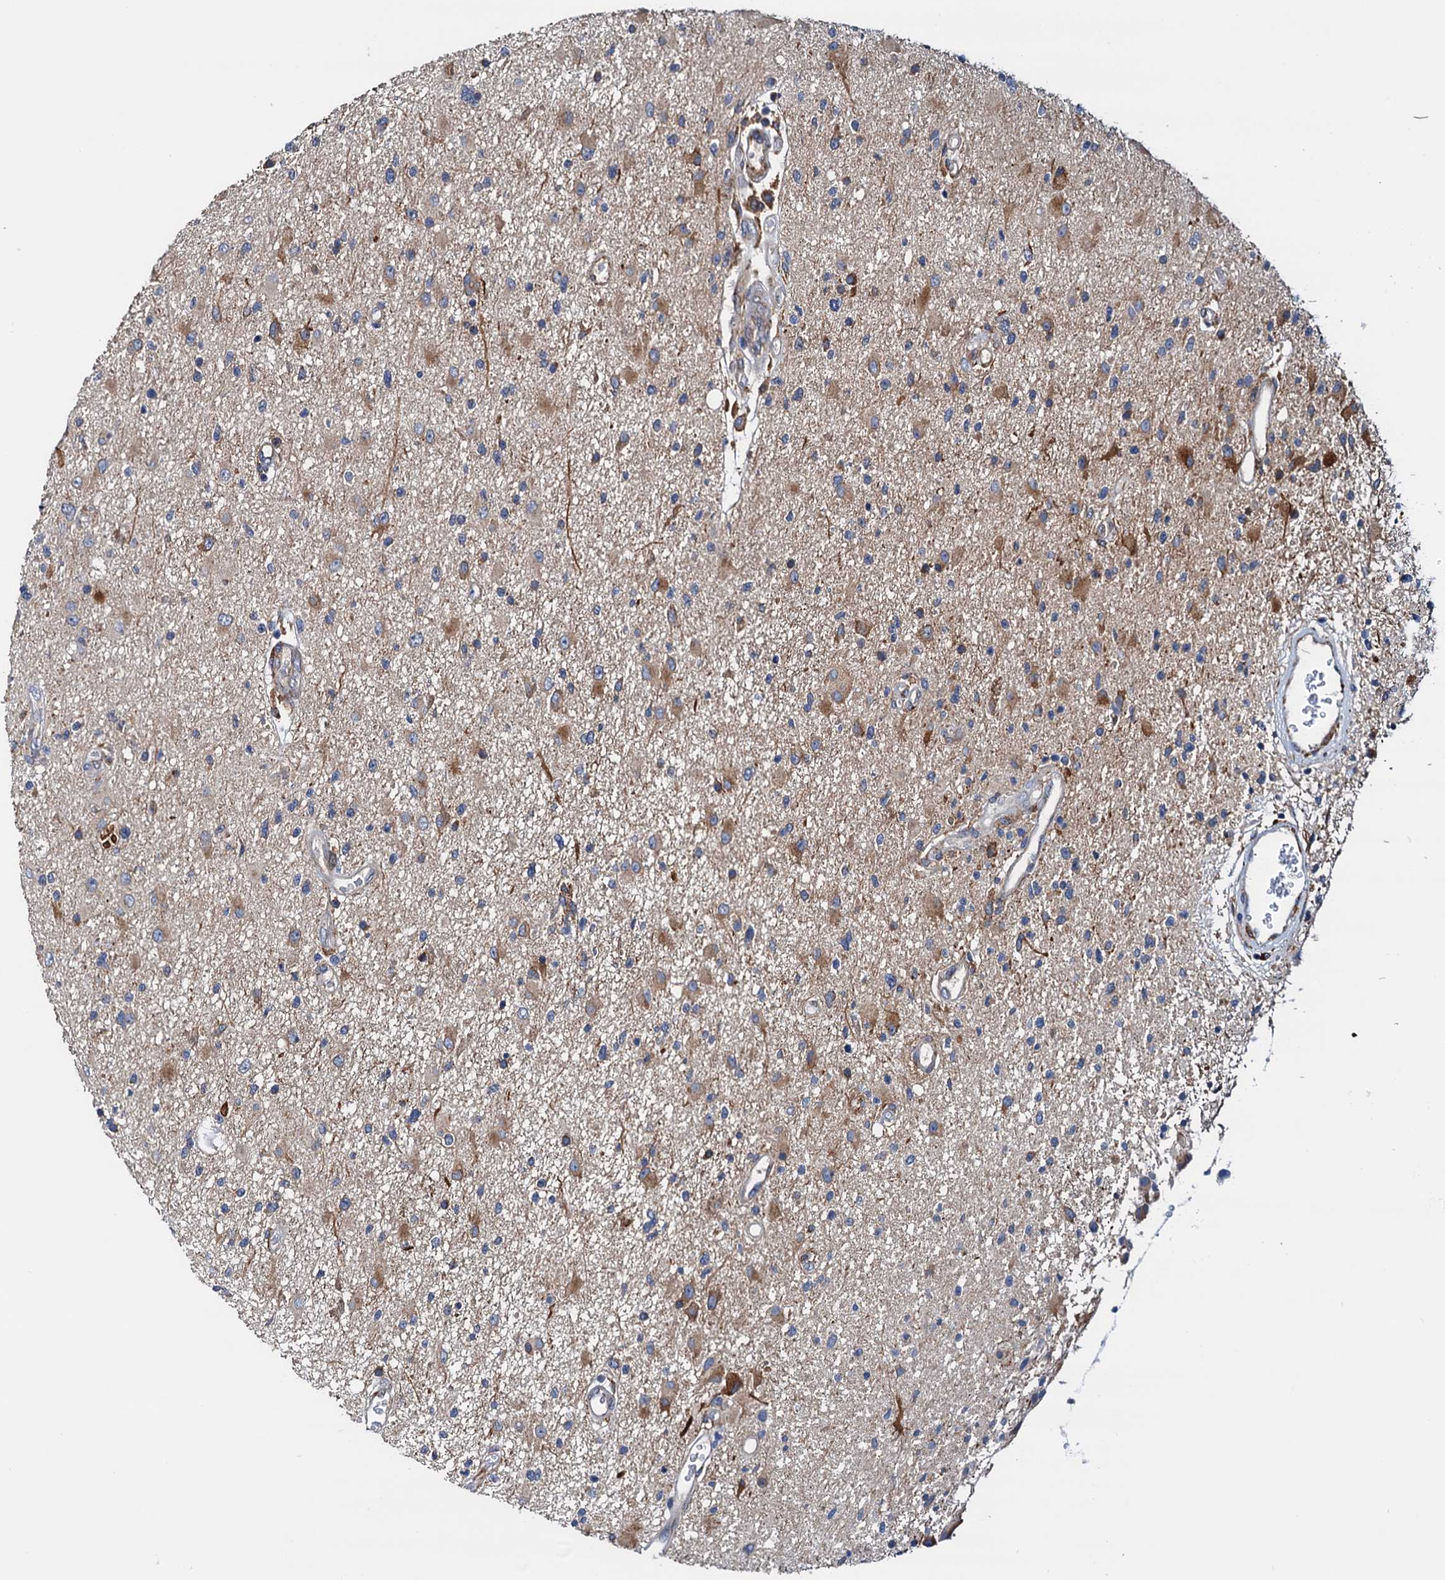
{"staining": {"intensity": "moderate", "quantity": "25%-75%", "location": "cytoplasmic/membranous"}, "tissue": "glioma", "cell_type": "Tumor cells", "image_type": "cancer", "snomed": [{"axis": "morphology", "description": "Glioma, malignant, High grade"}, {"axis": "topography", "description": "Brain"}], "caption": "A medium amount of moderate cytoplasmic/membranous positivity is identified in approximately 25%-75% of tumor cells in malignant glioma (high-grade) tissue.", "gene": "RASSF9", "patient": {"sex": "male", "age": 33}}